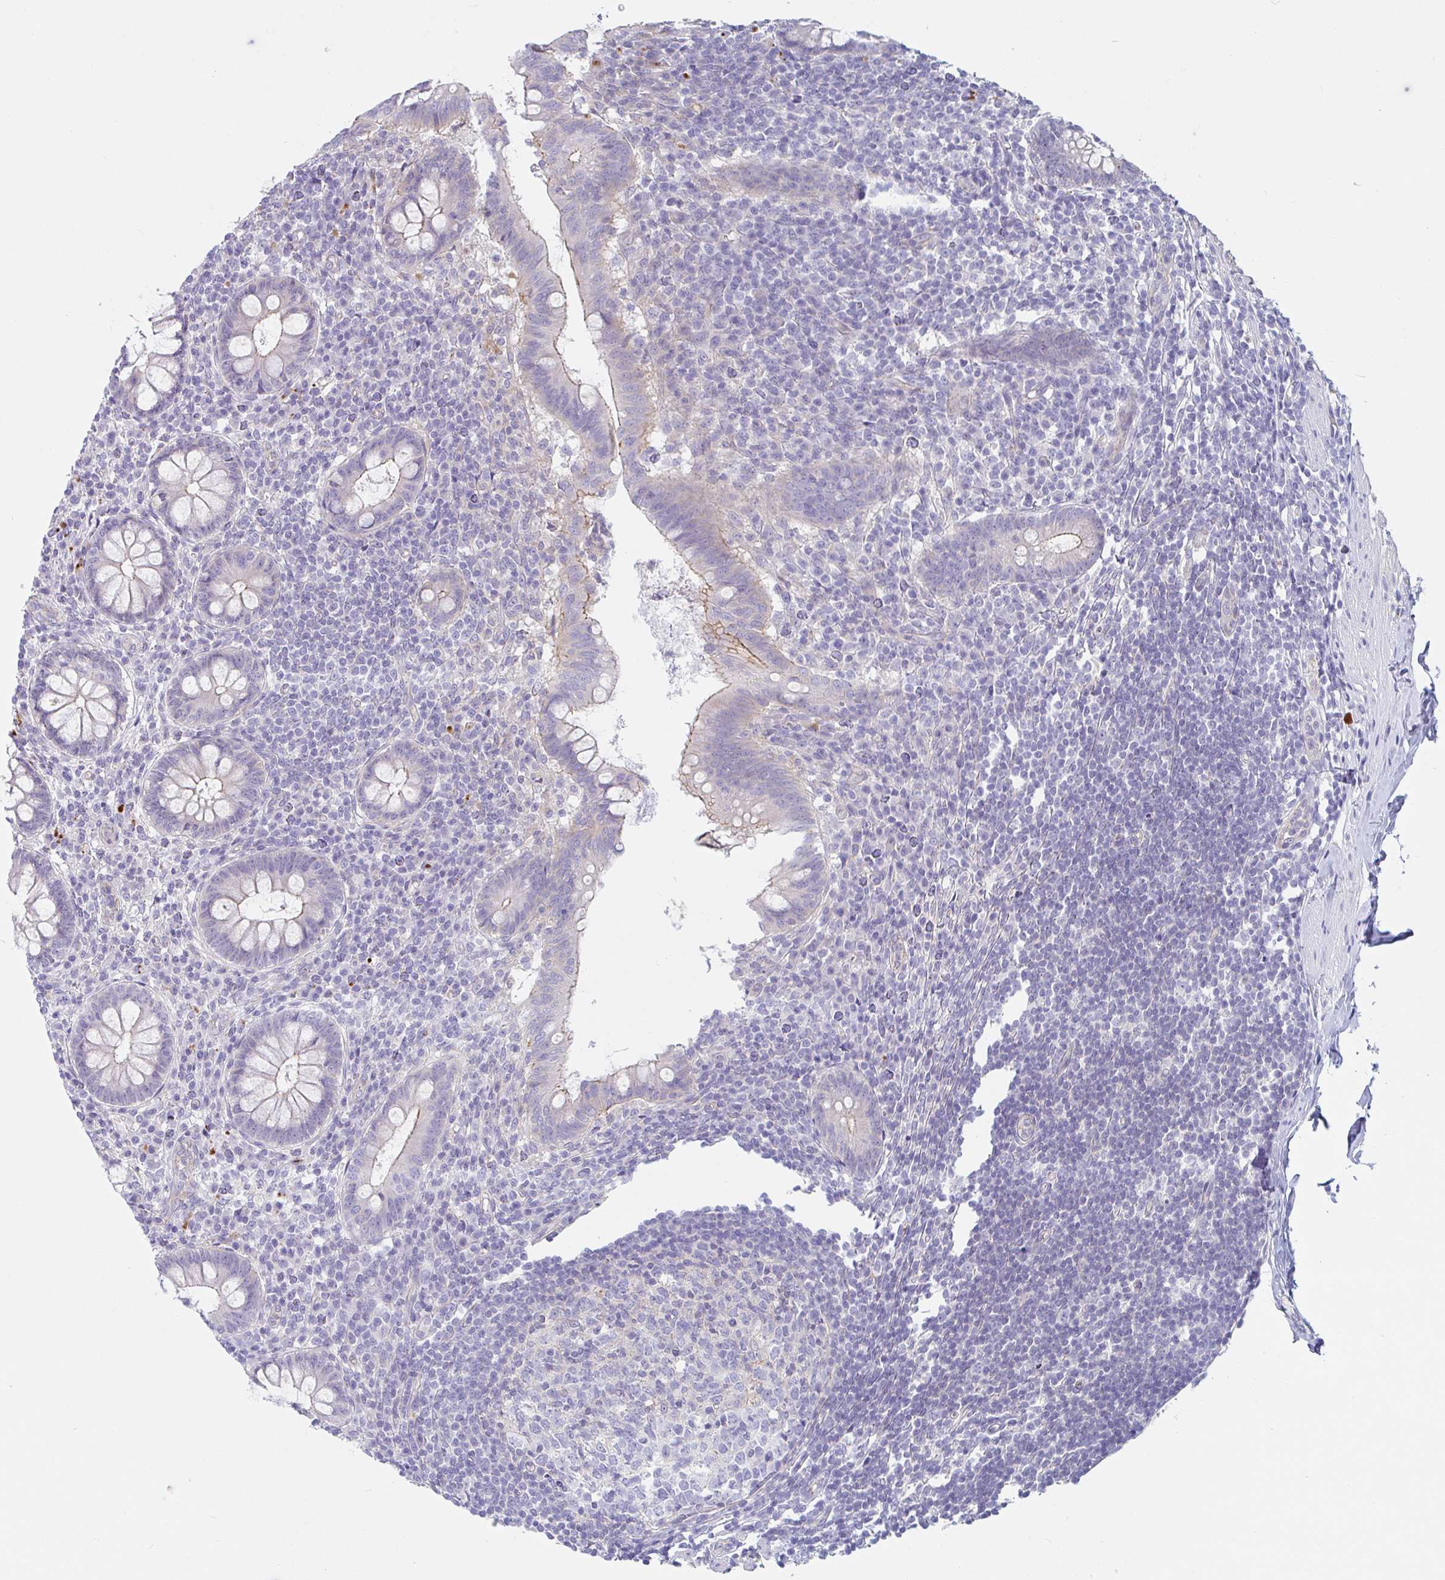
{"staining": {"intensity": "moderate", "quantity": "<25%", "location": "cytoplasmic/membranous"}, "tissue": "appendix", "cell_type": "Glandular cells", "image_type": "normal", "snomed": [{"axis": "morphology", "description": "Normal tissue, NOS"}, {"axis": "topography", "description": "Appendix"}], "caption": "The photomicrograph shows immunohistochemical staining of unremarkable appendix. There is moderate cytoplasmic/membranous positivity is identified in about <25% of glandular cells. Using DAB (3,3'-diaminobenzidine) (brown) and hematoxylin (blue) stains, captured at high magnification using brightfield microscopy.", "gene": "LENG9", "patient": {"sex": "female", "age": 56}}